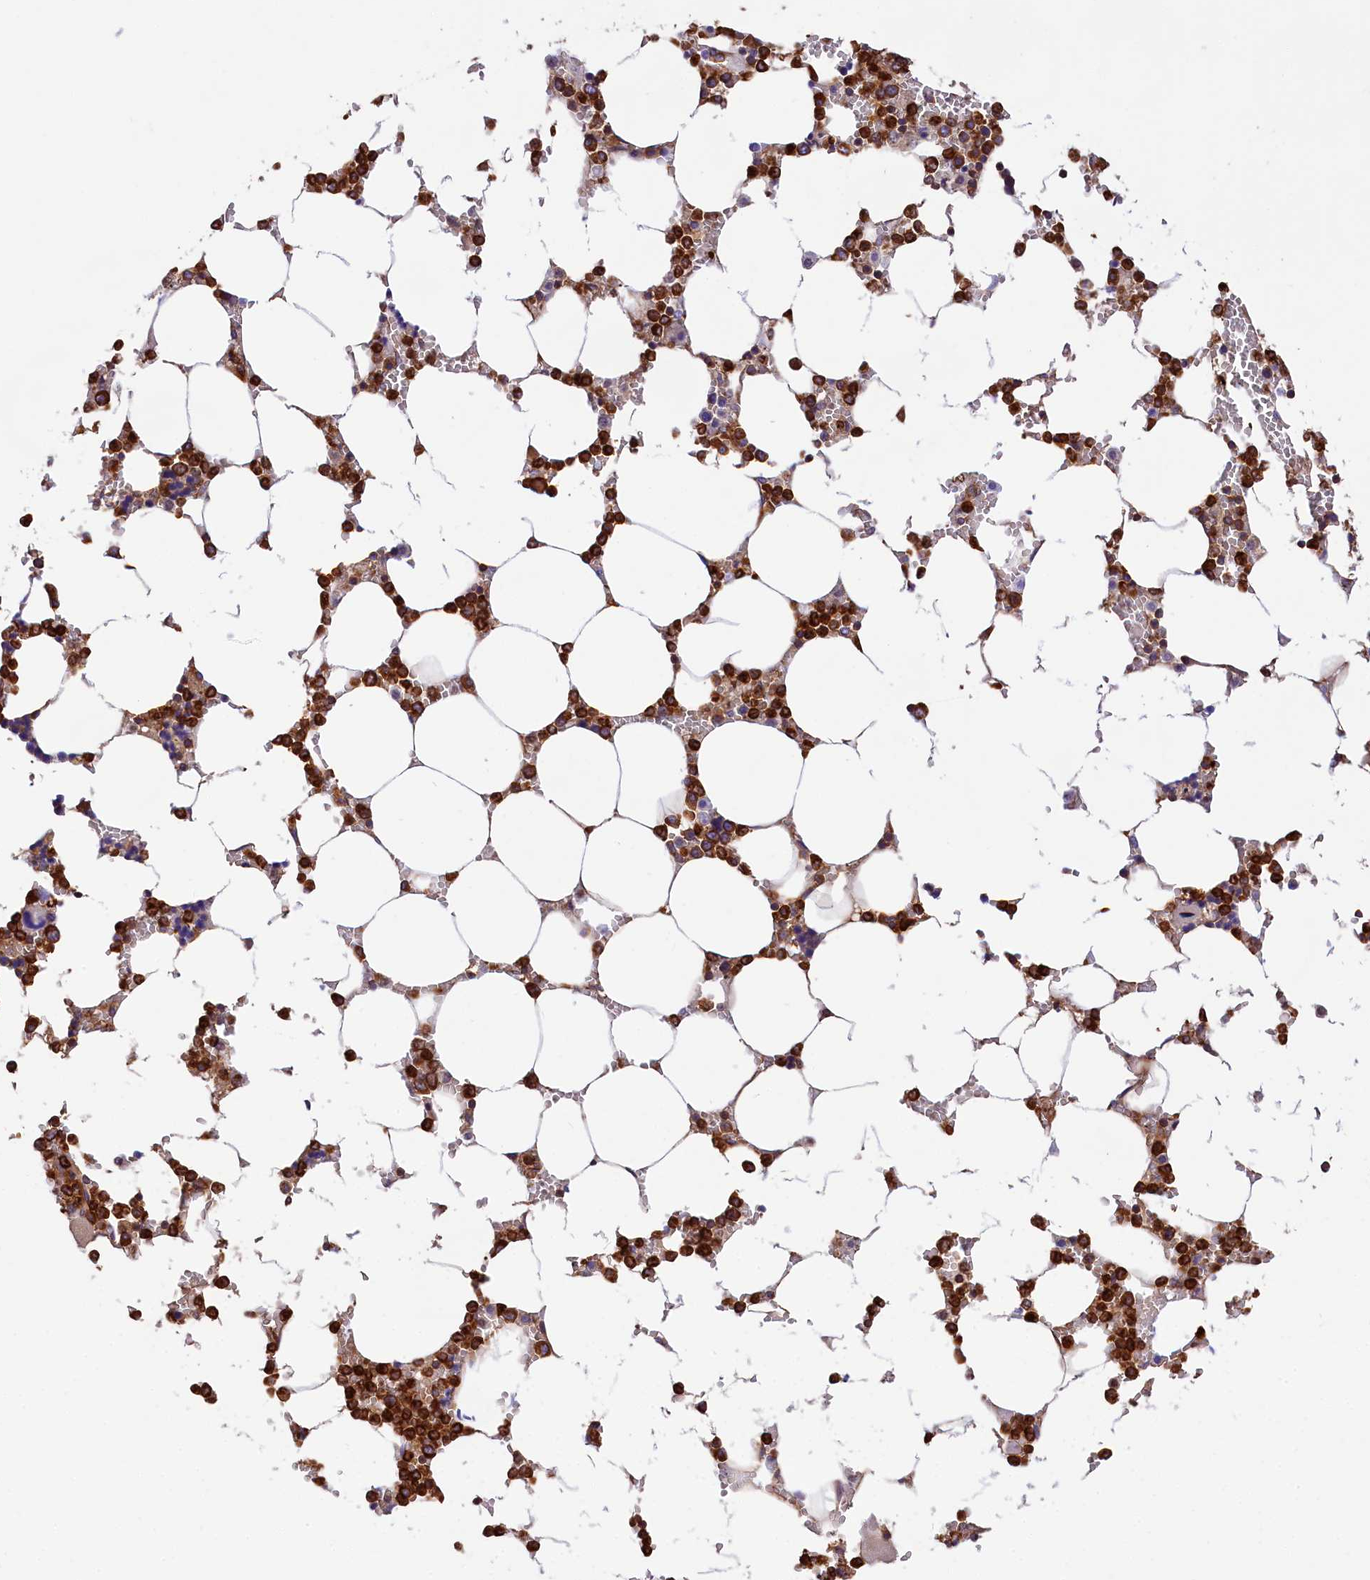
{"staining": {"intensity": "strong", "quantity": ">75%", "location": "cytoplasmic/membranous"}, "tissue": "bone marrow", "cell_type": "Hematopoietic cells", "image_type": "normal", "snomed": [{"axis": "morphology", "description": "Normal tissue, NOS"}, {"axis": "topography", "description": "Bone marrow"}], "caption": "The histopathology image reveals a brown stain indicating the presence of a protein in the cytoplasmic/membranous of hematopoietic cells in bone marrow.", "gene": "GYS1", "patient": {"sex": "male", "age": 64}}